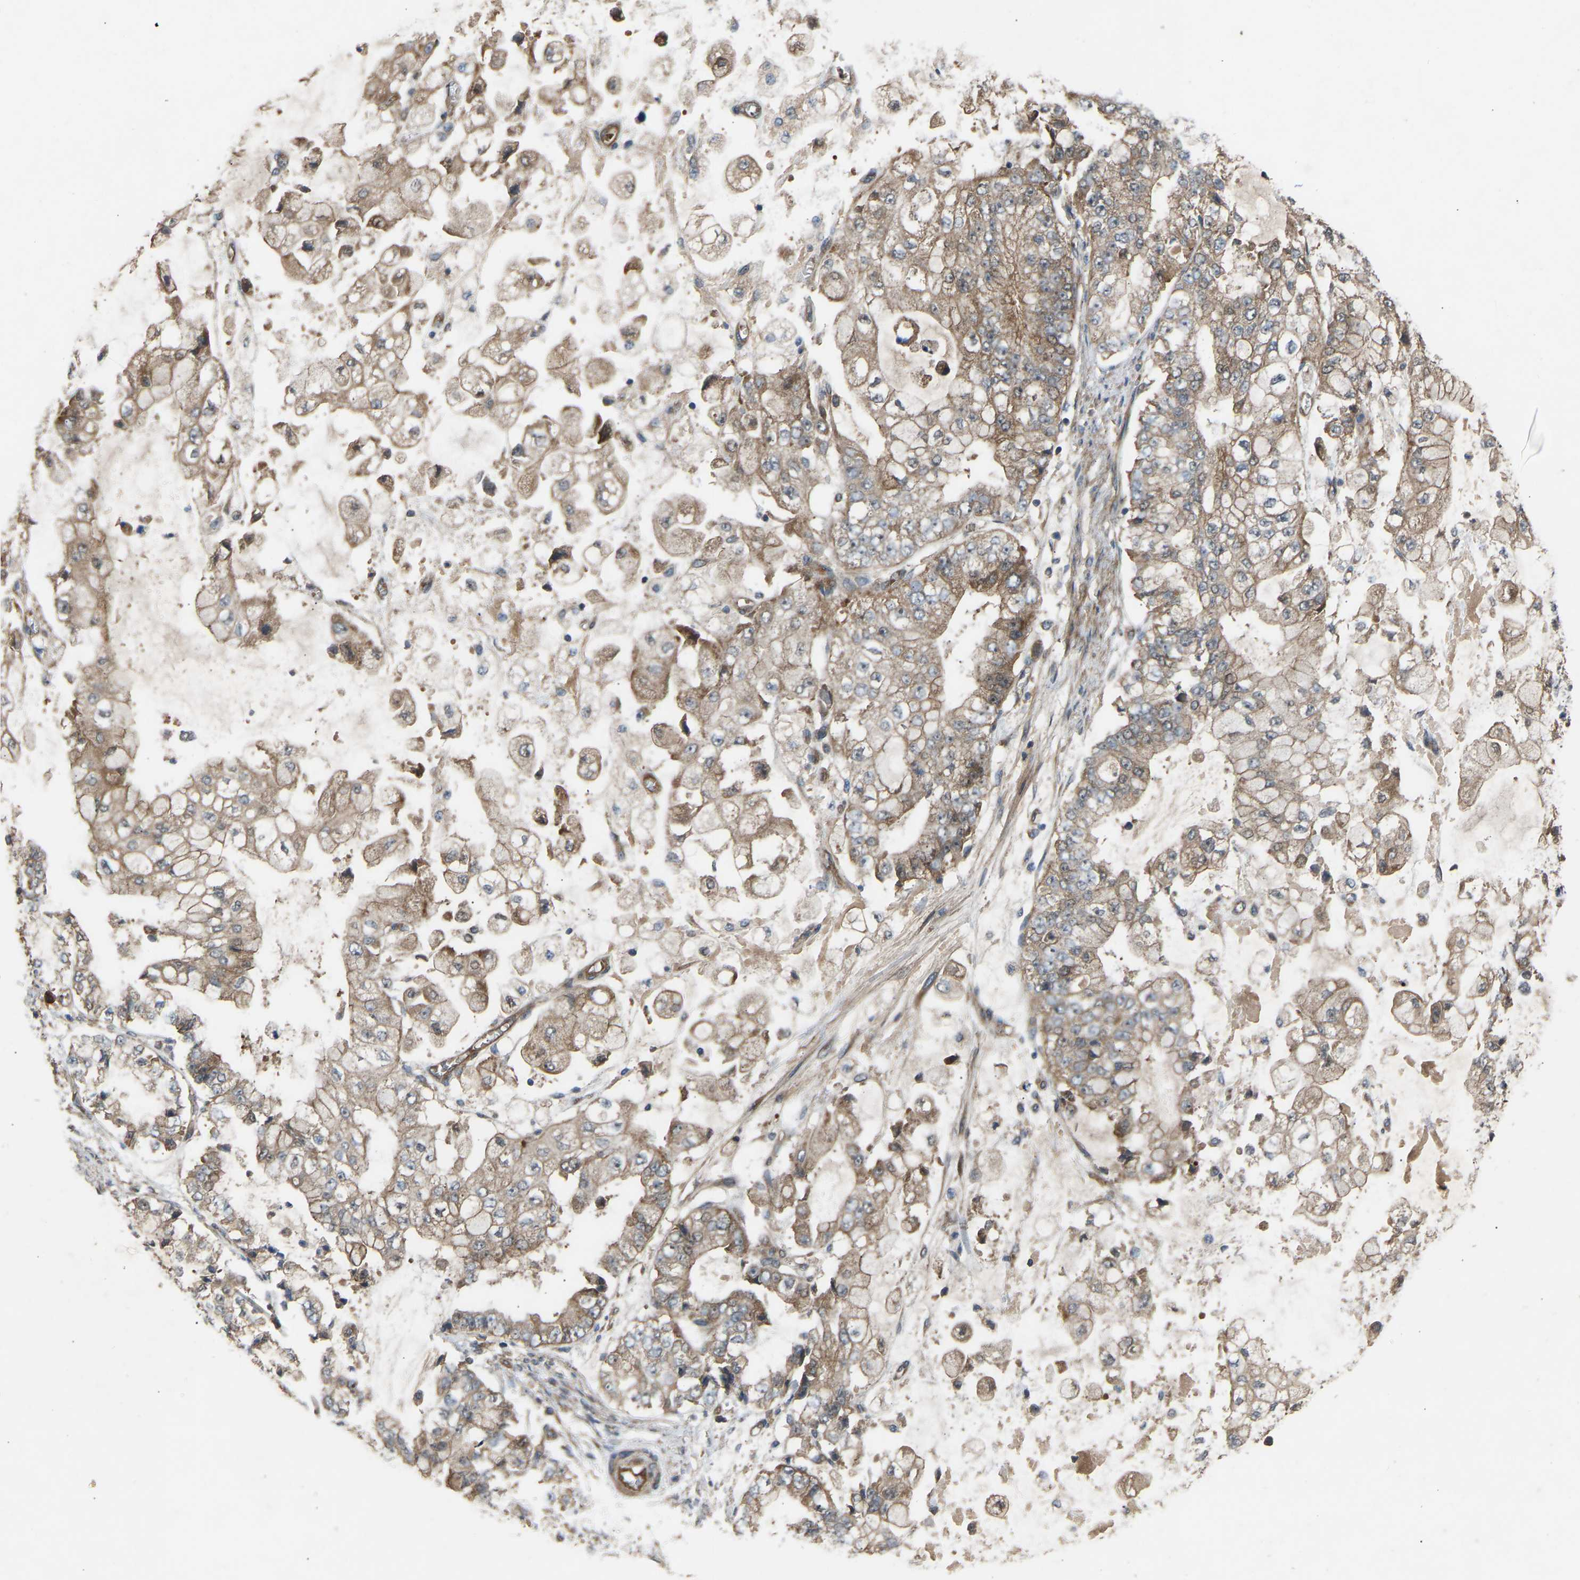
{"staining": {"intensity": "moderate", "quantity": ">75%", "location": "cytoplasmic/membranous"}, "tissue": "stomach cancer", "cell_type": "Tumor cells", "image_type": "cancer", "snomed": [{"axis": "morphology", "description": "Adenocarcinoma, NOS"}, {"axis": "topography", "description": "Stomach"}], "caption": "Protein staining of stomach cancer (adenocarcinoma) tissue shows moderate cytoplasmic/membranous positivity in about >75% of tumor cells.", "gene": "GAS2L1", "patient": {"sex": "male", "age": 76}}